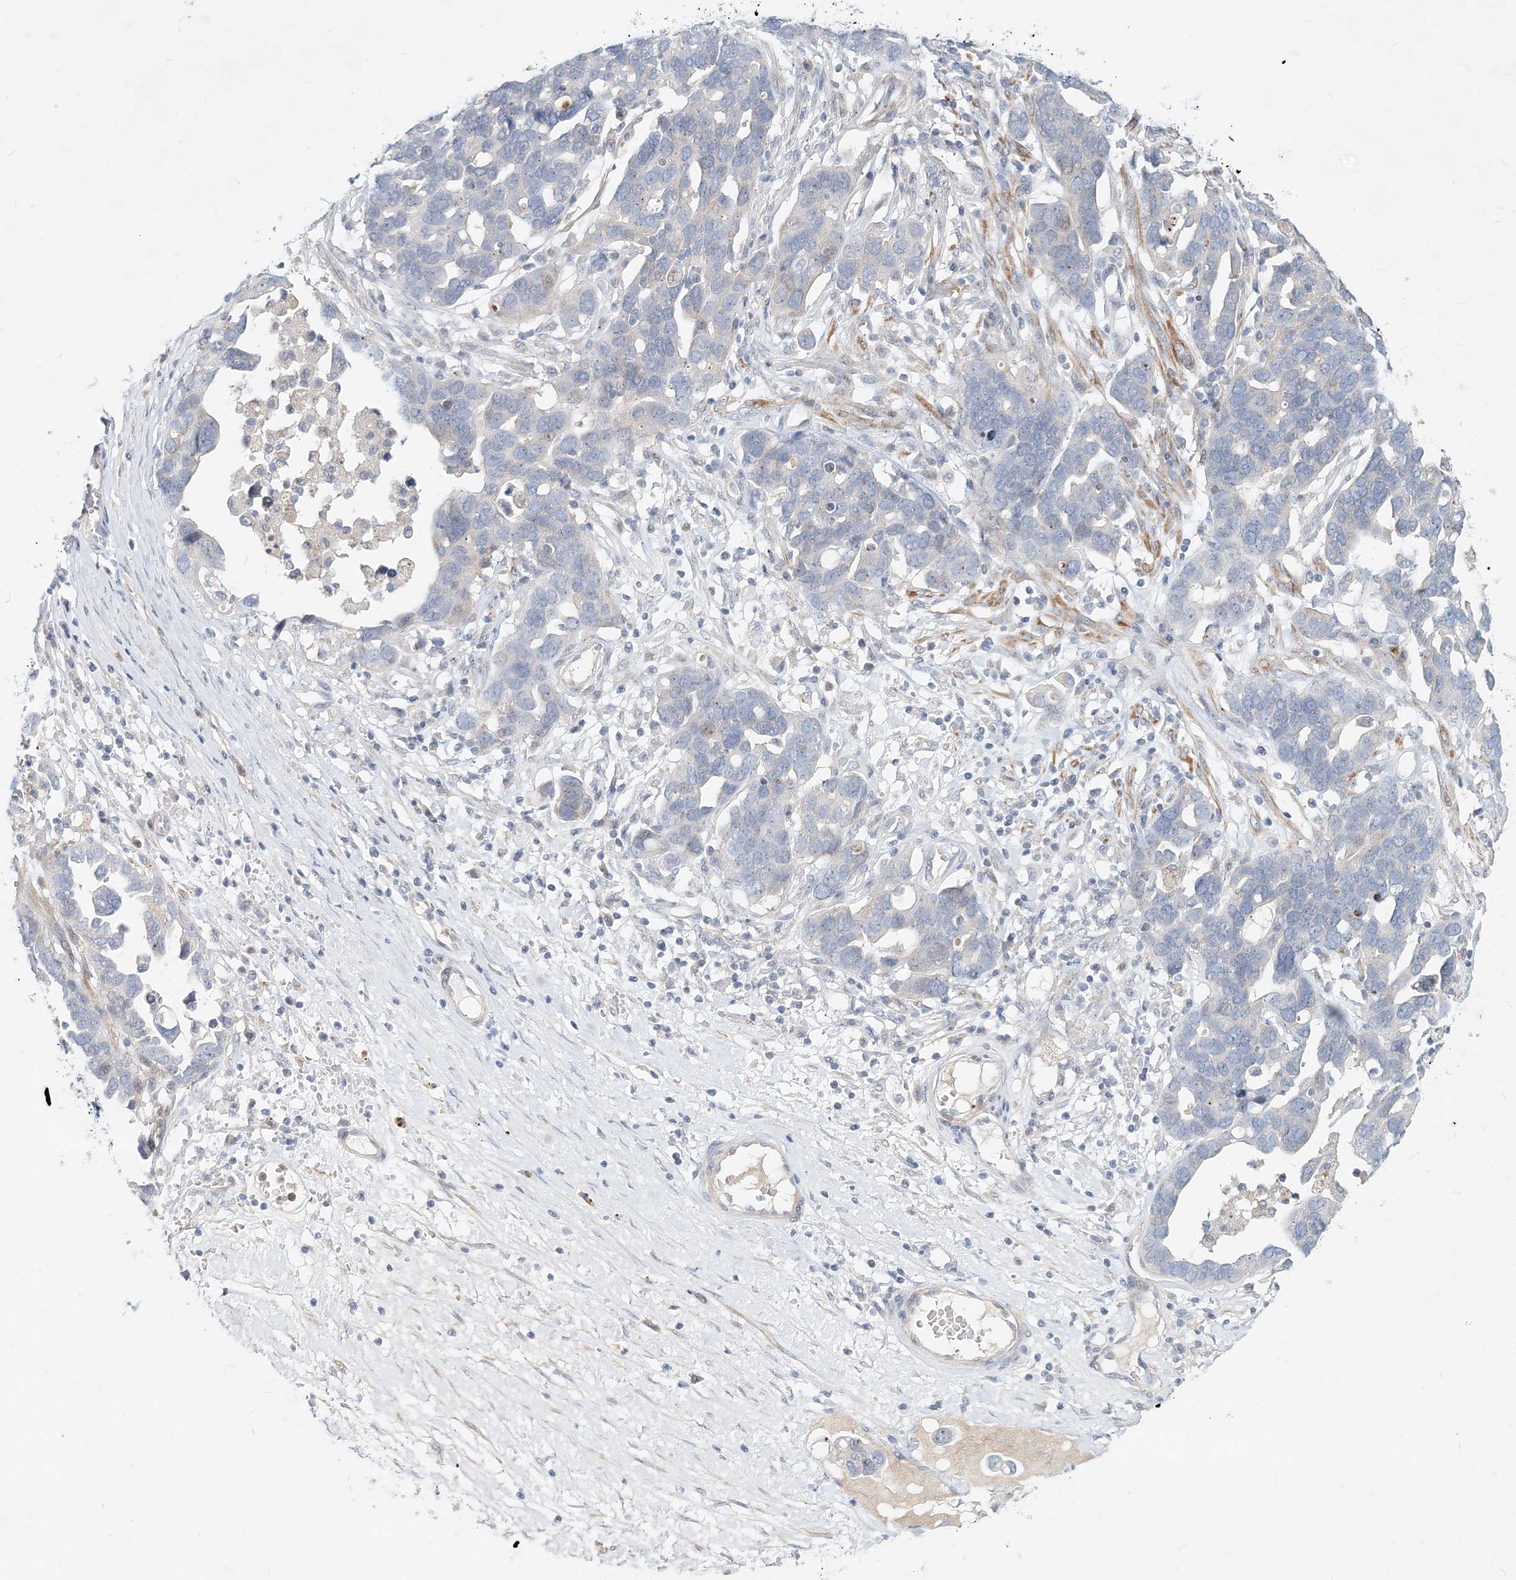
{"staining": {"intensity": "negative", "quantity": "none", "location": "none"}, "tissue": "ovarian cancer", "cell_type": "Tumor cells", "image_type": "cancer", "snomed": [{"axis": "morphology", "description": "Cystadenocarcinoma, serous, NOS"}, {"axis": "topography", "description": "Ovary"}], "caption": "There is no significant positivity in tumor cells of ovarian cancer (serous cystadenocarcinoma).", "gene": "DNAH5", "patient": {"sex": "female", "age": 54}}